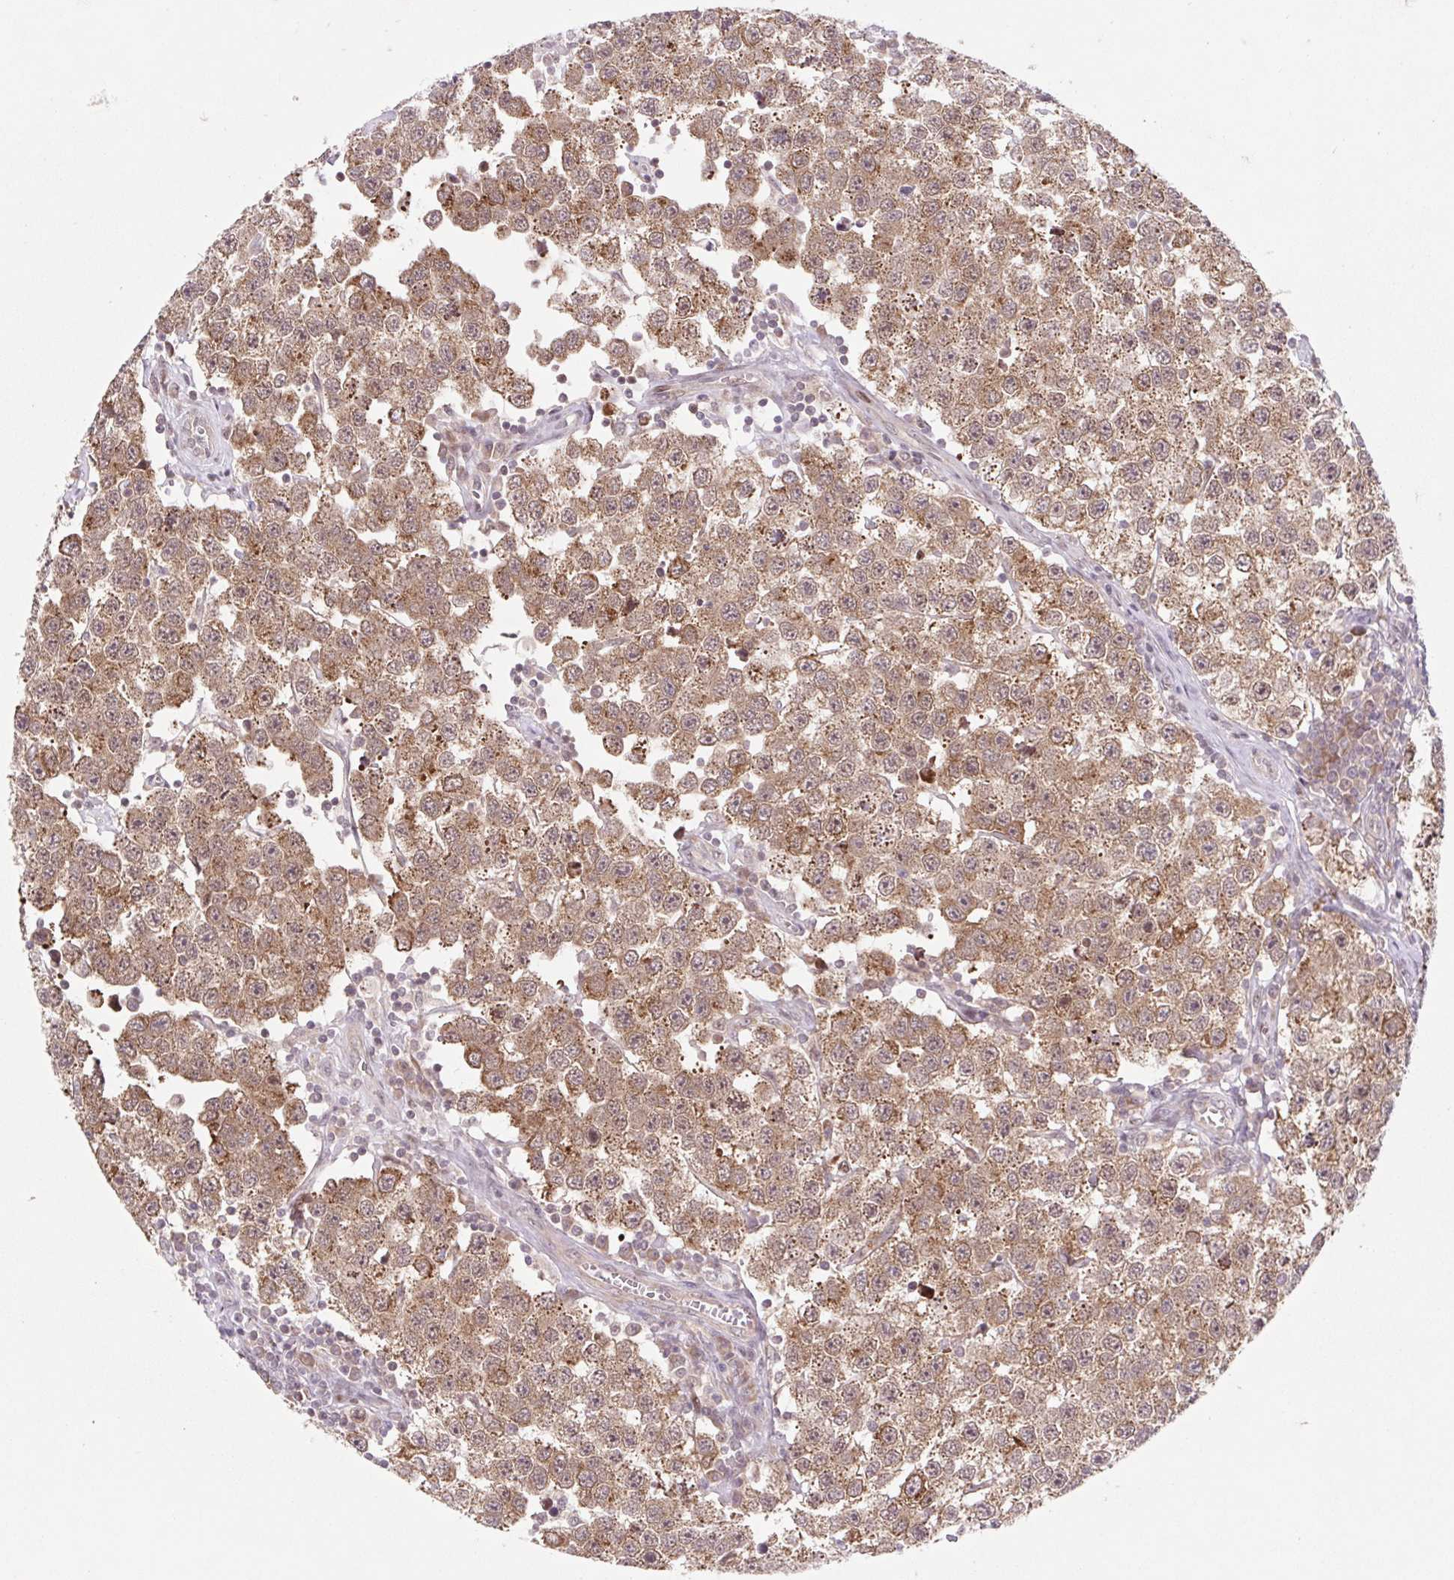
{"staining": {"intensity": "moderate", "quantity": ">75%", "location": "cytoplasmic/membranous"}, "tissue": "testis cancer", "cell_type": "Tumor cells", "image_type": "cancer", "snomed": [{"axis": "morphology", "description": "Seminoma, NOS"}, {"axis": "topography", "description": "Testis"}], "caption": "Testis cancer stained with IHC displays moderate cytoplasmic/membranous staining in about >75% of tumor cells. Nuclei are stained in blue.", "gene": "HFE", "patient": {"sex": "male", "age": 34}}